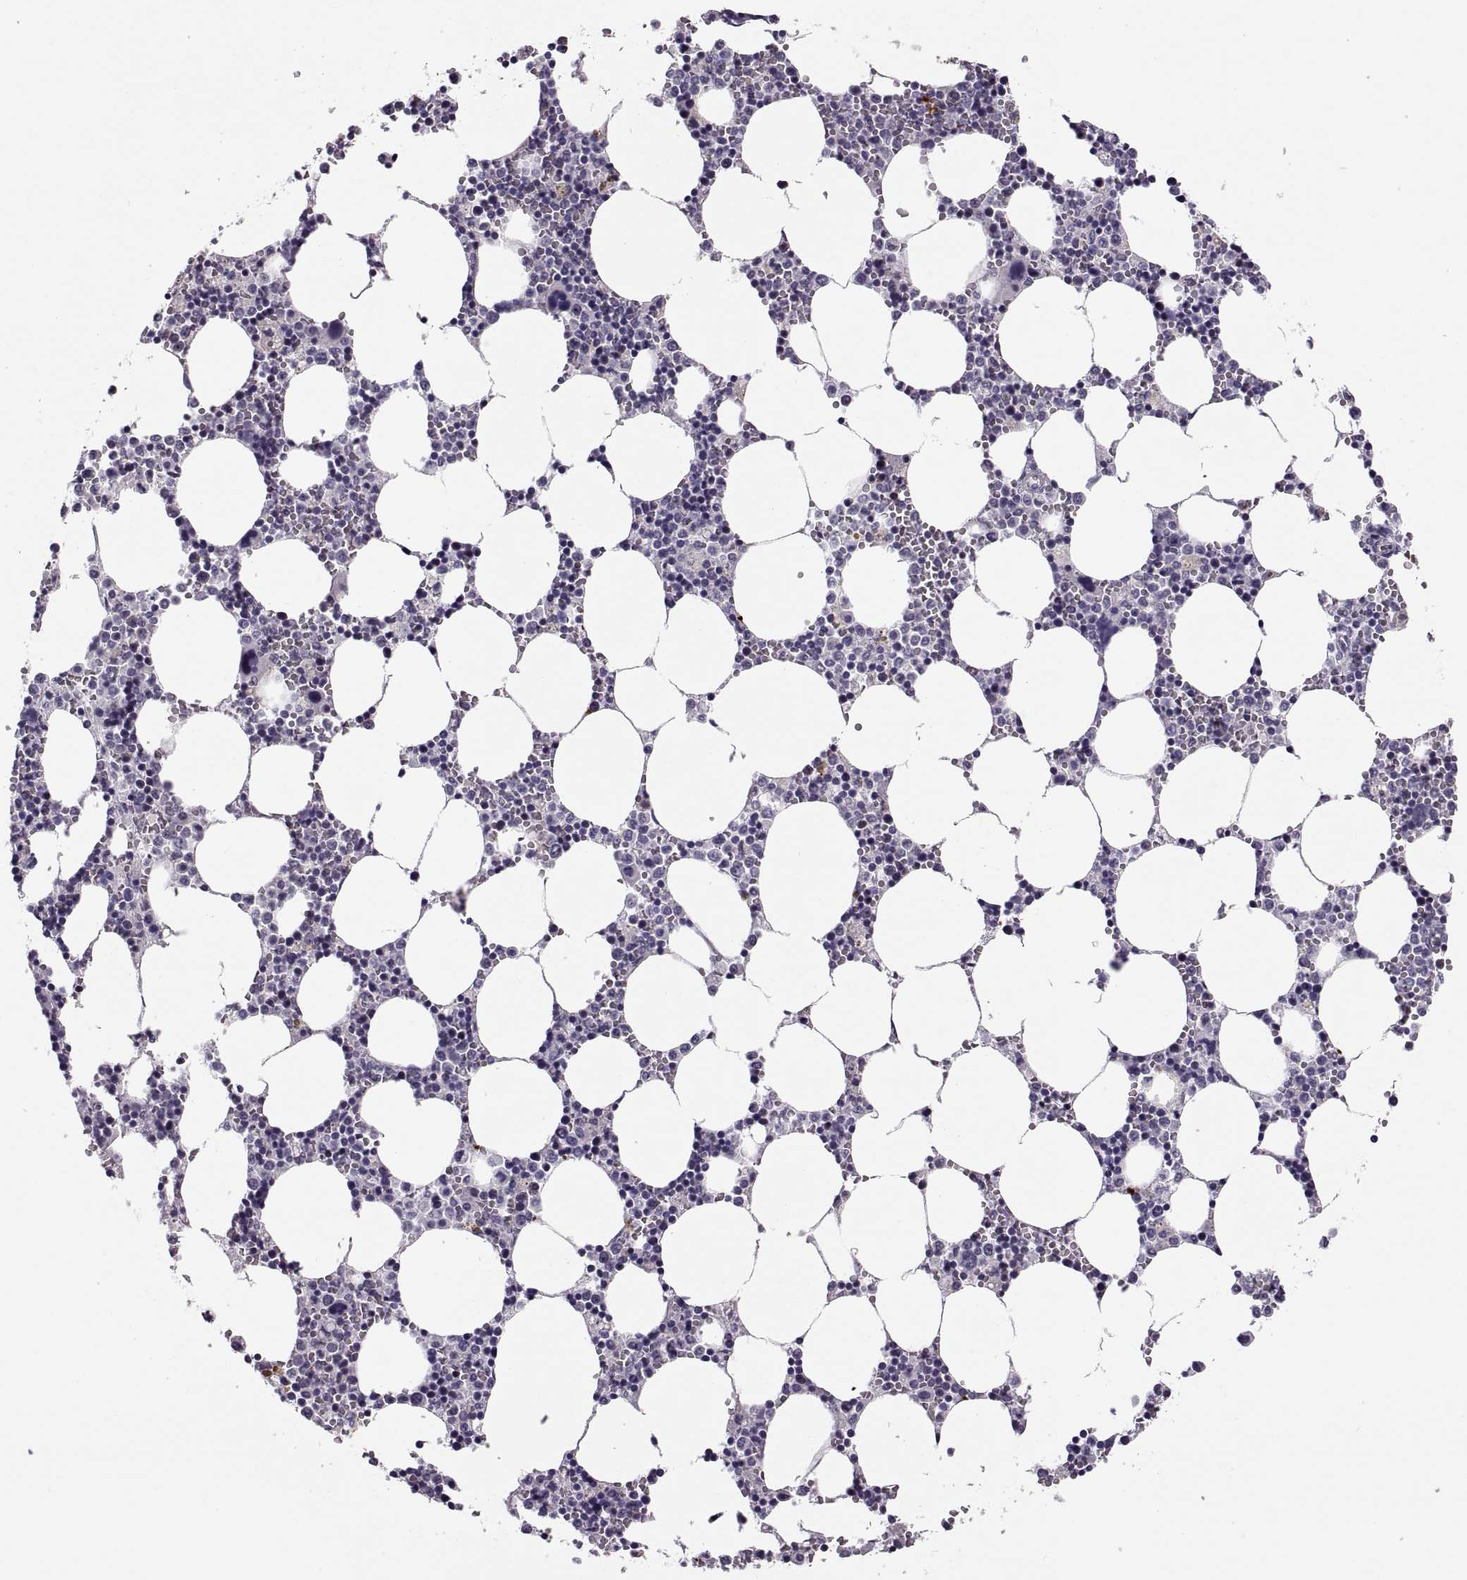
{"staining": {"intensity": "negative", "quantity": "none", "location": "none"}, "tissue": "bone marrow", "cell_type": "Hematopoietic cells", "image_type": "normal", "snomed": [{"axis": "morphology", "description": "Normal tissue, NOS"}, {"axis": "topography", "description": "Bone marrow"}], "caption": "Immunohistochemistry image of benign bone marrow stained for a protein (brown), which displays no expression in hematopoietic cells.", "gene": "VSX2", "patient": {"sex": "female", "age": 64}}